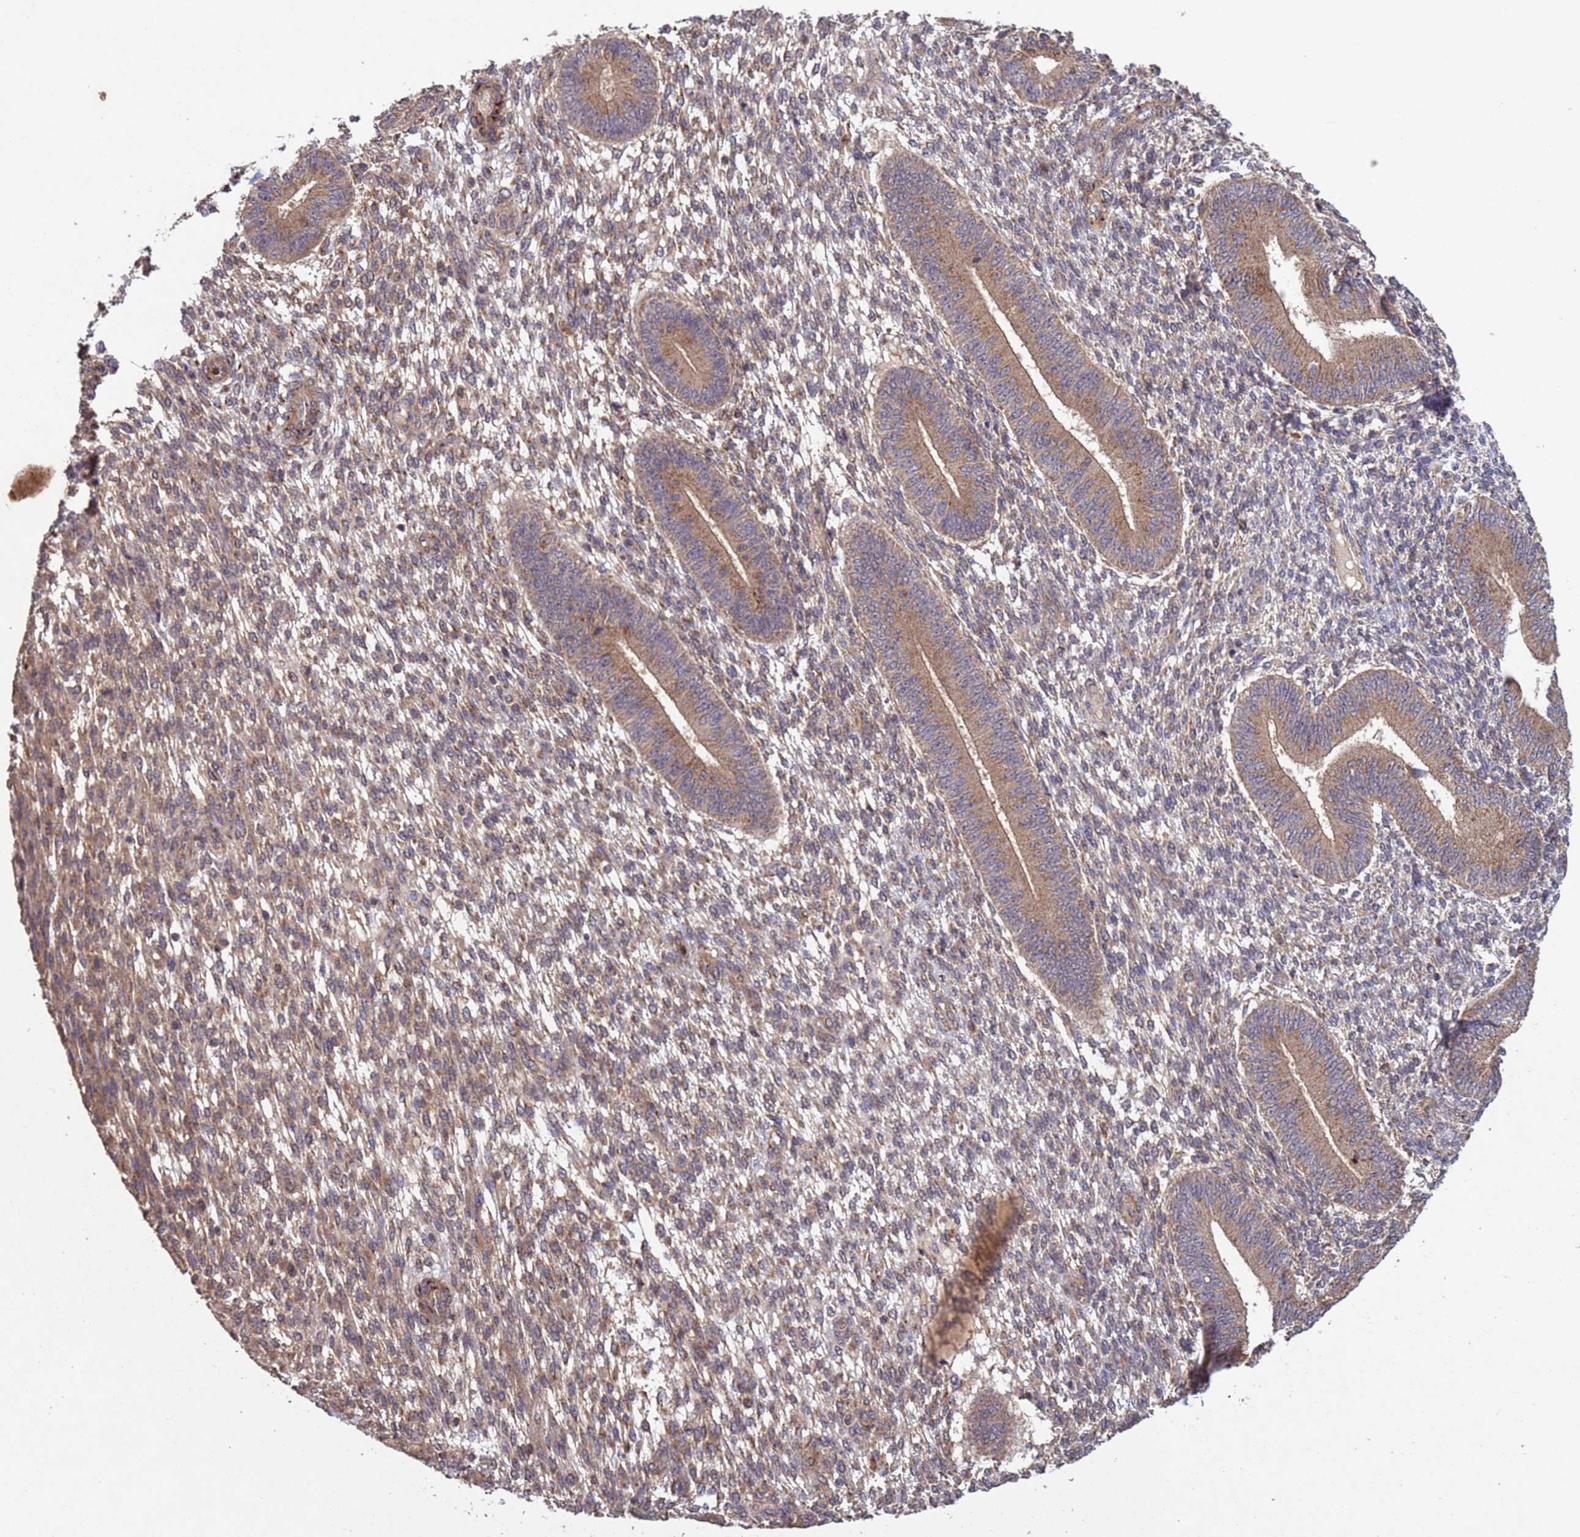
{"staining": {"intensity": "moderate", "quantity": "25%-75%", "location": "cytoplasmic/membranous"}, "tissue": "endometrium", "cell_type": "Cells in endometrial stroma", "image_type": "normal", "snomed": [{"axis": "morphology", "description": "Normal tissue, NOS"}, {"axis": "topography", "description": "Endometrium"}], "caption": "Approximately 25%-75% of cells in endometrial stroma in unremarkable human endometrium demonstrate moderate cytoplasmic/membranous protein positivity as visualized by brown immunohistochemical staining.", "gene": "FASTKD1", "patient": {"sex": "female", "age": 49}}